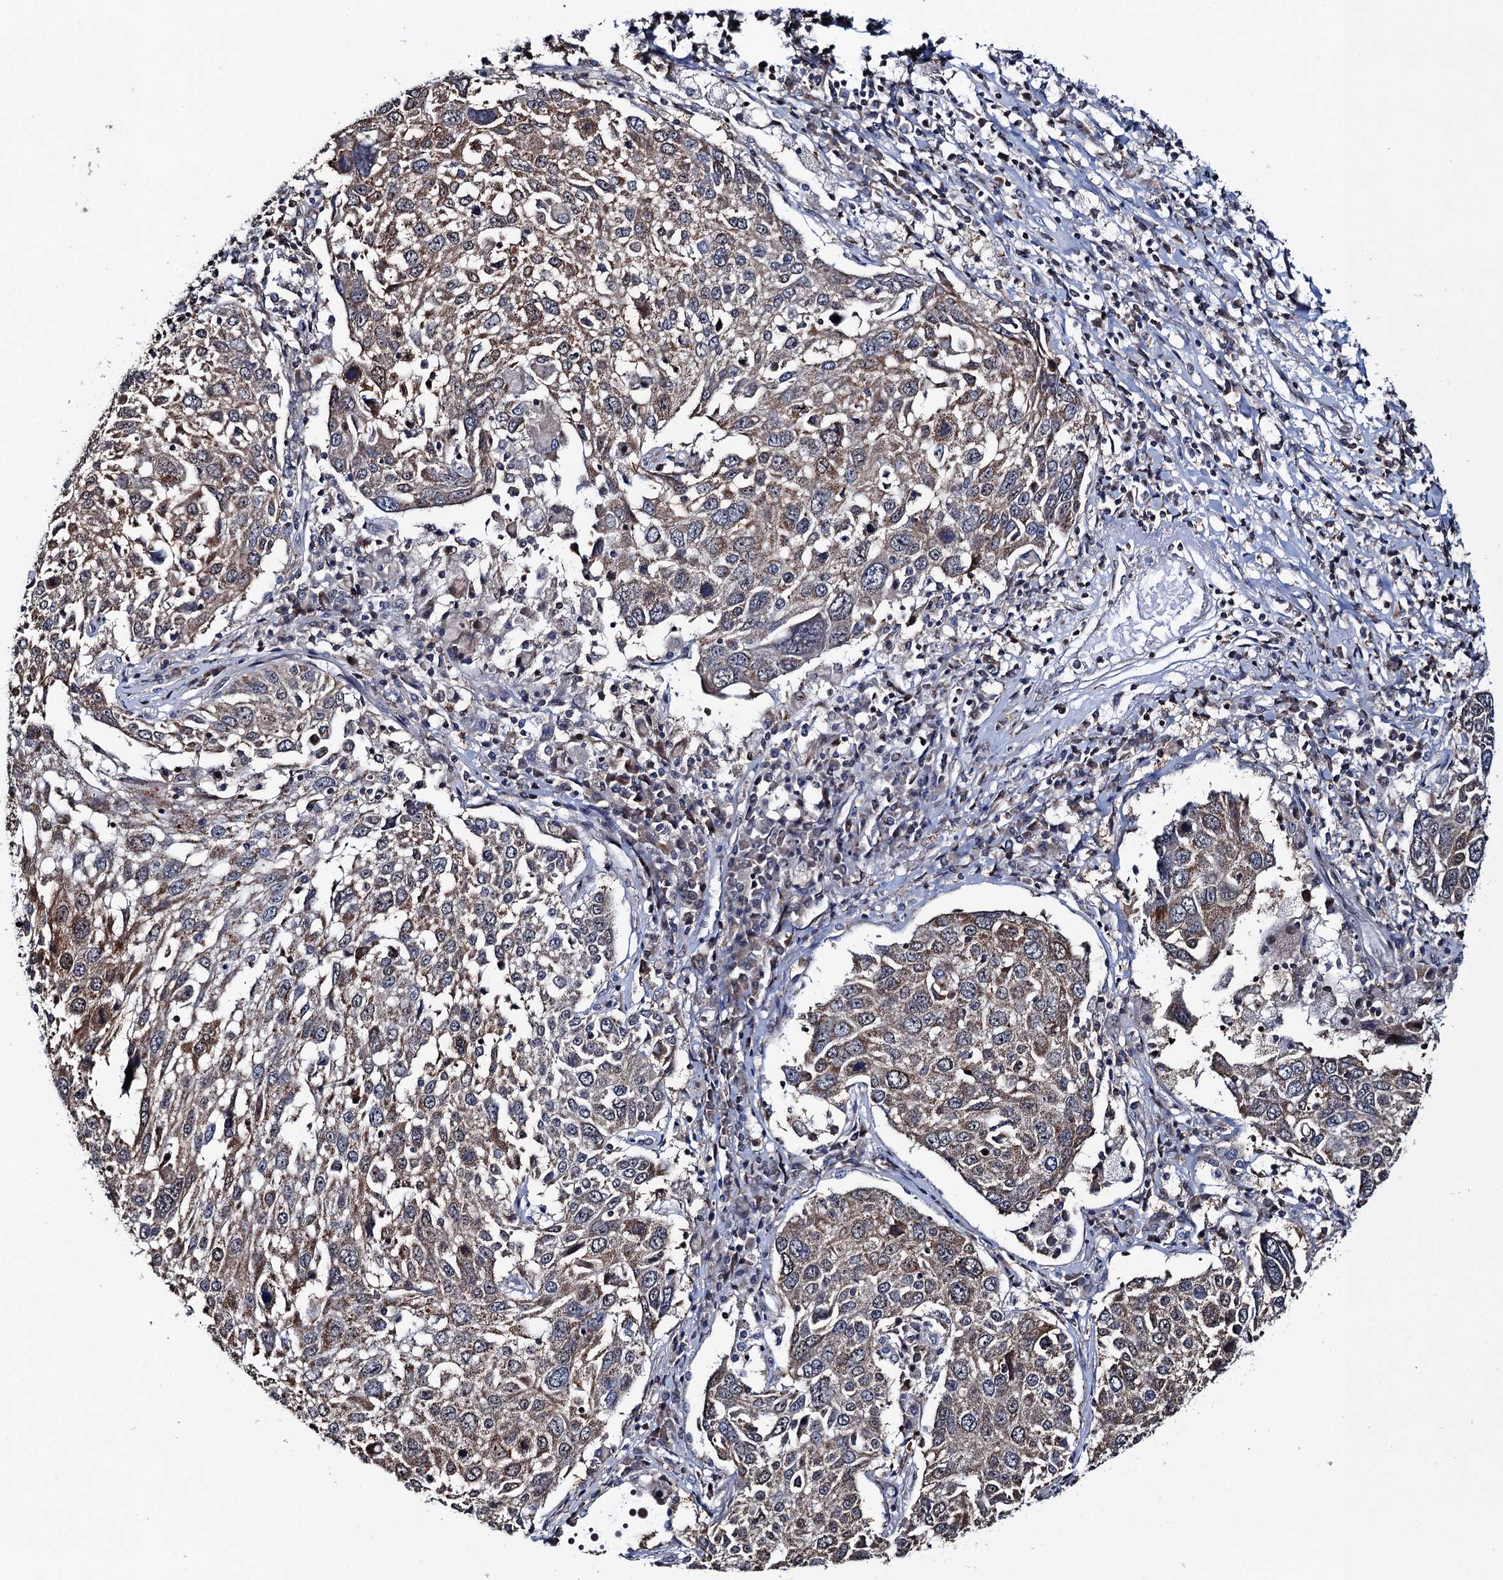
{"staining": {"intensity": "weak", "quantity": ">75%", "location": "cytoplasmic/membranous"}, "tissue": "lung cancer", "cell_type": "Tumor cells", "image_type": "cancer", "snomed": [{"axis": "morphology", "description": "Squamous cell carcinoma, NOS"}, {"axis": "topography", "description": "Lung"}], "caption": "Brown immunohistochemical staining in human squamous cell carcinoma (lung) shows weak cytoplasmic/membranous expression in about >75% of tumor cells. The staining is performed using DAB brown chromogen to label protein expression. The nuclei are counter-stained blue using hematoxylin.", "gene": "CCDC102A", "patient": {"sex": "male", "age": 65}}